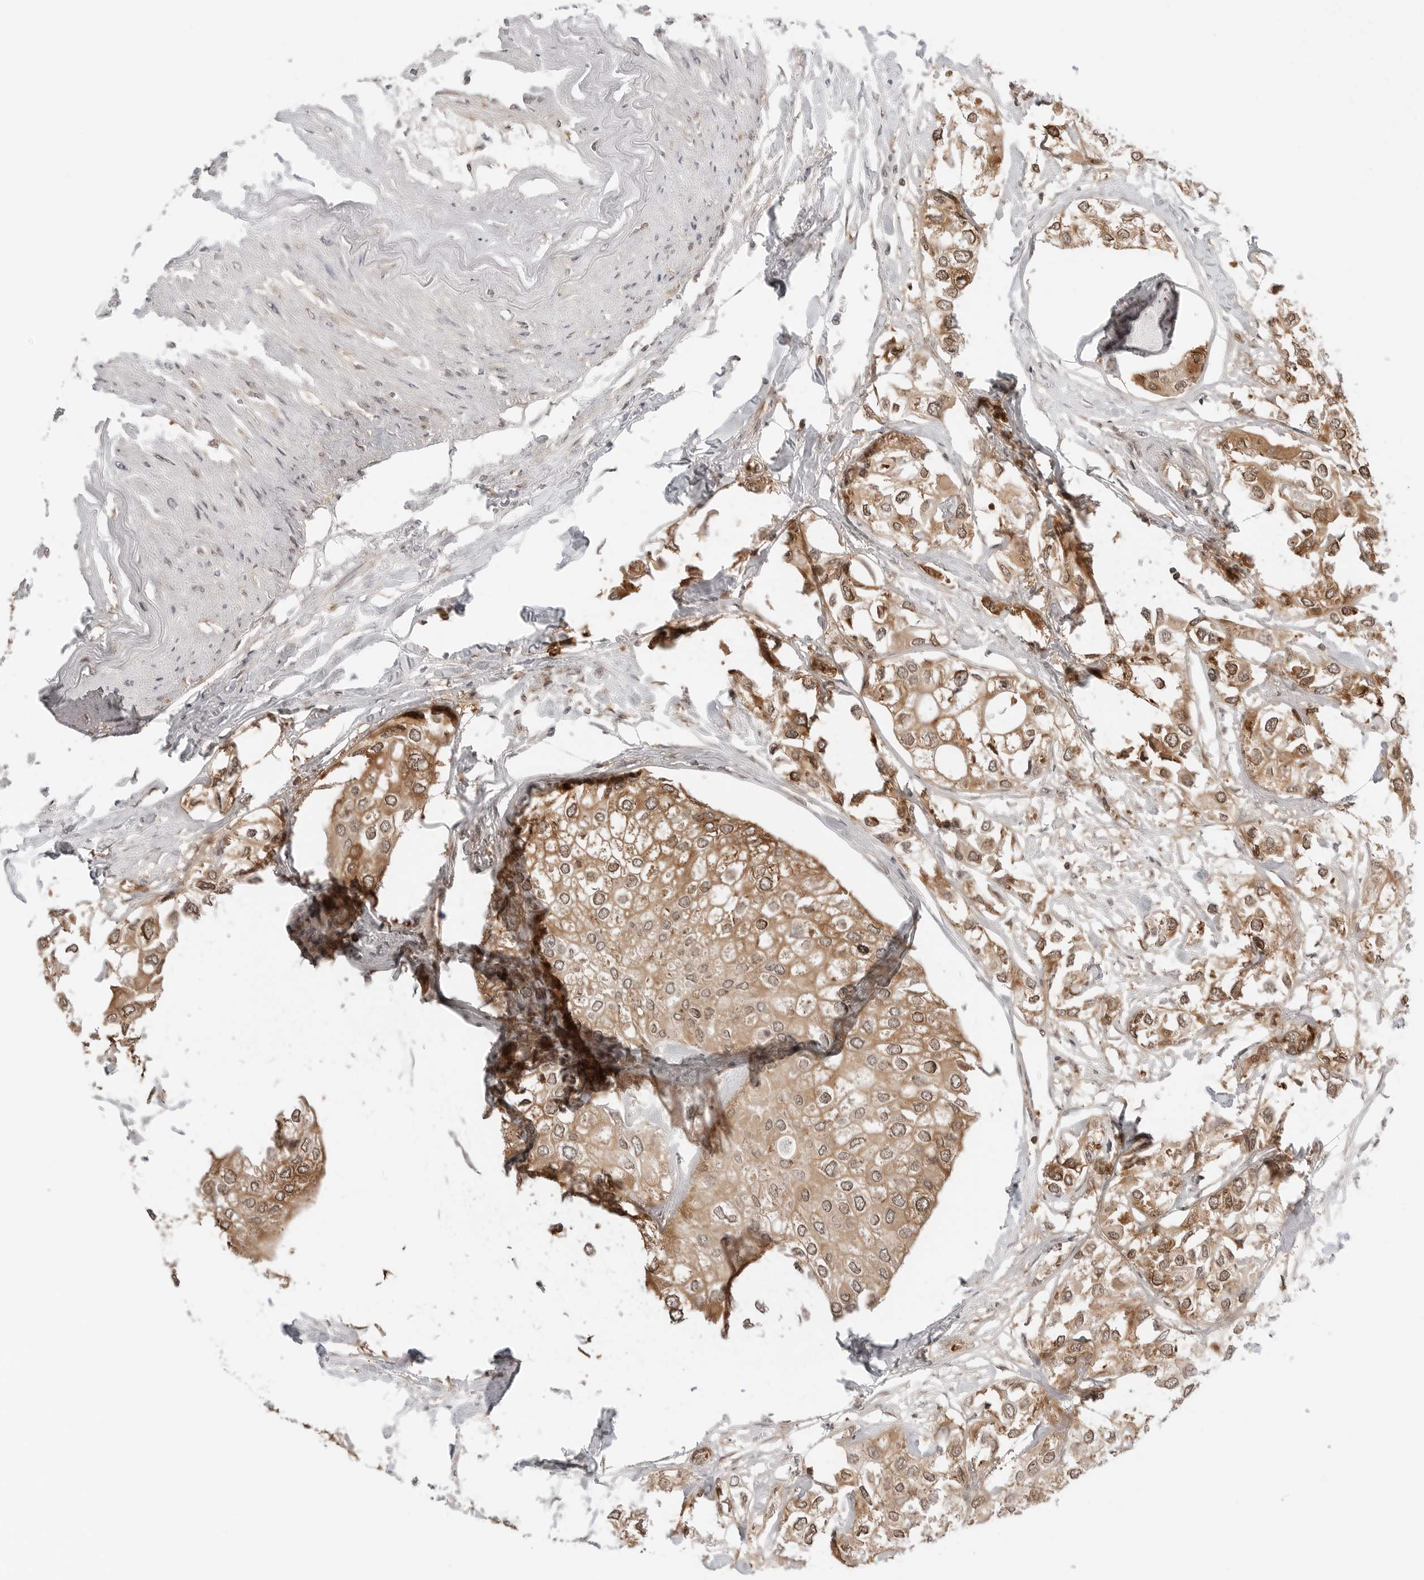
{"staining": {"intensity": "moderate", "quantity": ">75%", "location": "cytoplasmic/membranous,nuclear"}, "tissue": "urothelial cancer", "cell_type": "Tumor cells", "image_type": "cancer", "snomed": [{"axis": "morphology", "description": "Urothelial carcinoma, High grade"}, {"axis": "topography", "description": "Urinary bladder"}], "caption": "This image displays immunohistochemistry staining of urothelial carcinoma (high-grade), with medium moderate cytoplasmic/membranous and nuclear staining in approximately >75% of tumor cells.", "gene": "NUDC", "patient": {"sex": "male", "age": 64}}